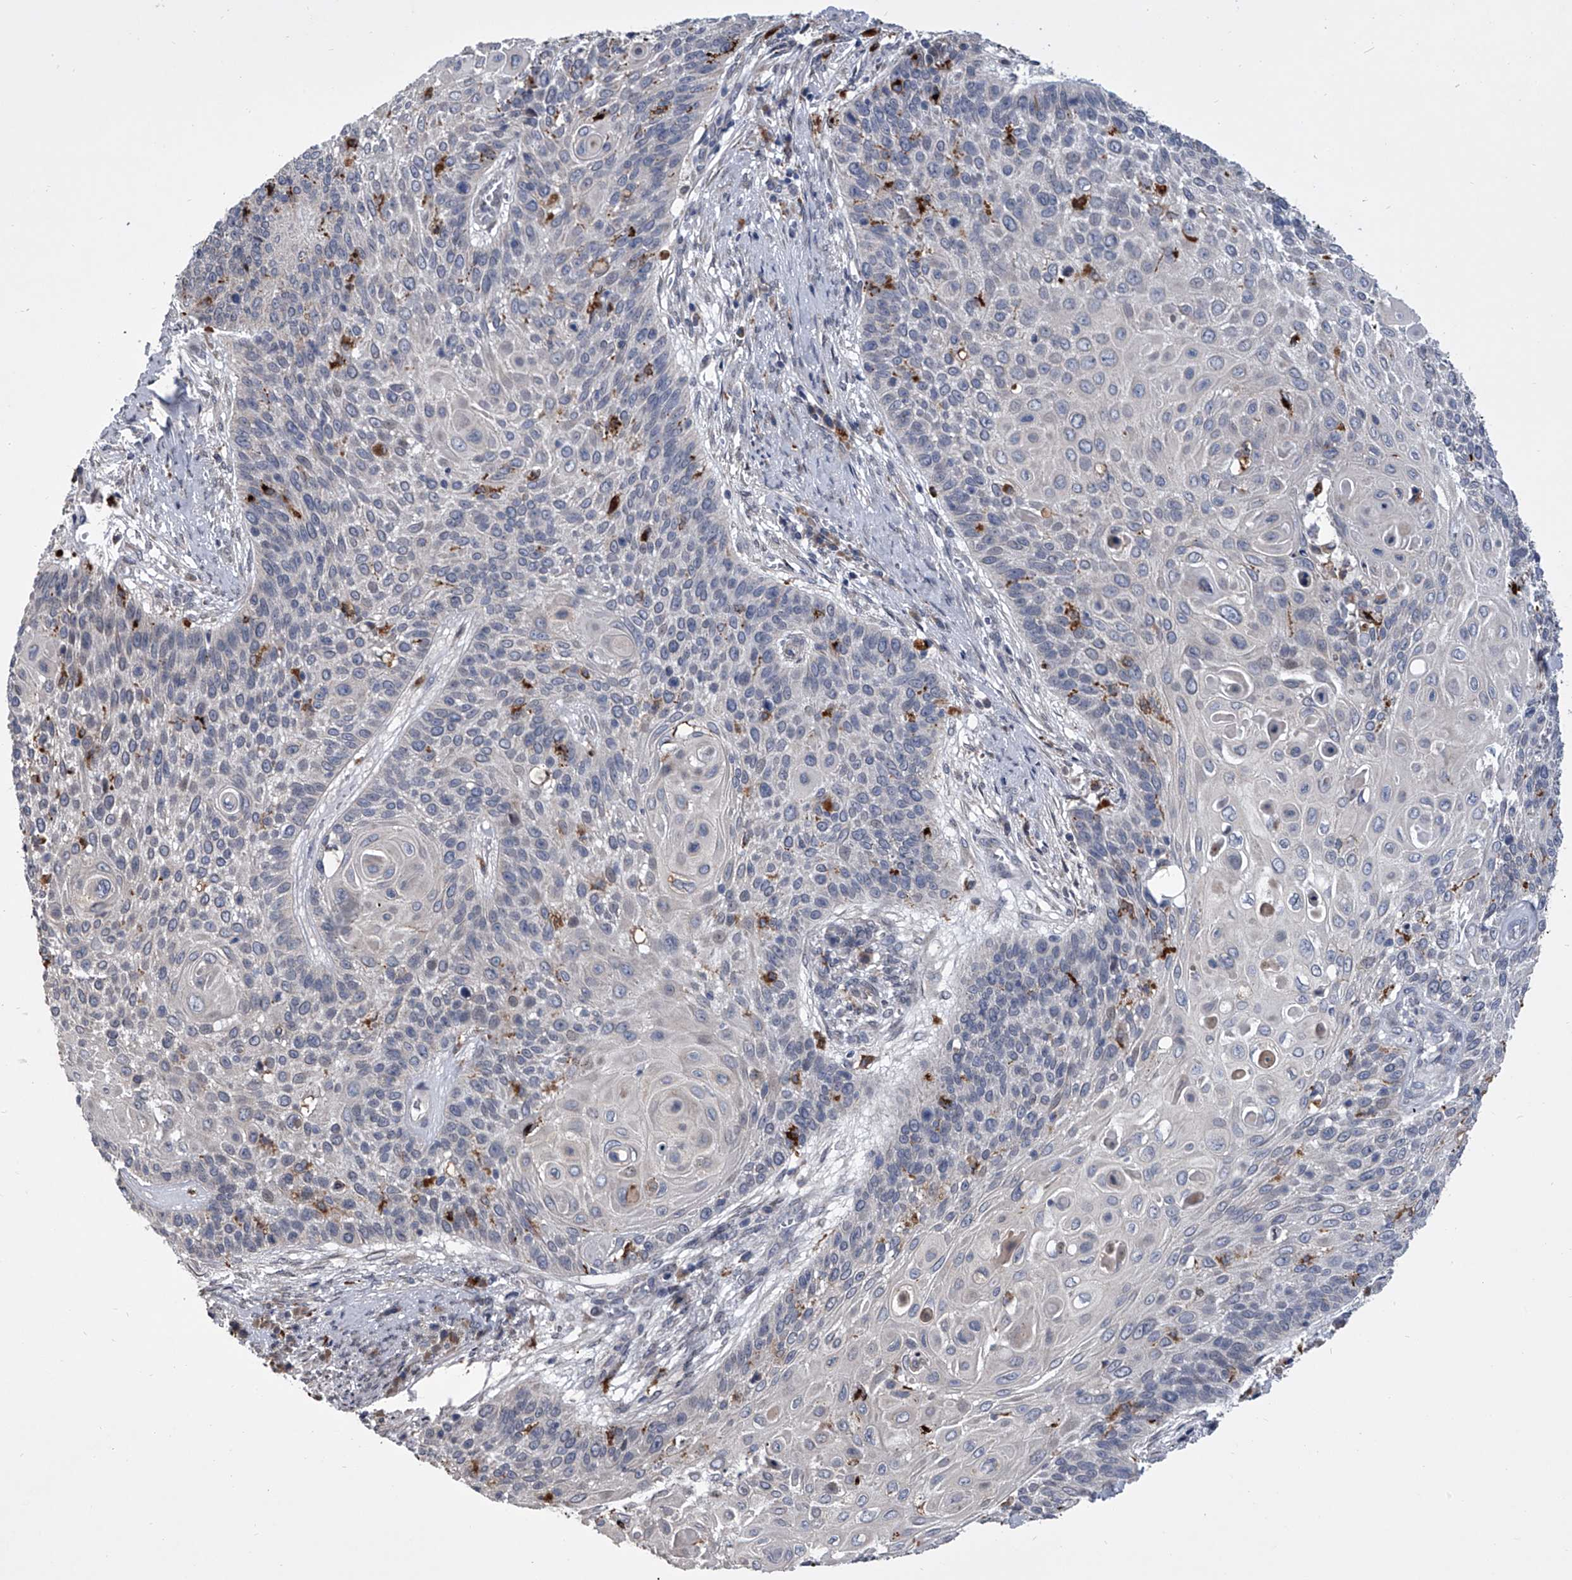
{"staining": {"intensity": "negative", "quantity": "none", "location": "none"}, "tissue": "cervical cancer", "cell_type": "Tumor cells", "image_type": "cancer", "snomed": [{"axis": "morphology", "description": "Squamous cell carcinoma, NOS"}, {"axis": "topography", "description": "Cervix"}], "caption": "Cervical cancer (squamous cell carcinoma) stained for a protein using IHC shows no staining tumor cells.", "gene": "TRIM8", "patient": {"sex": "female", "age": 39}}